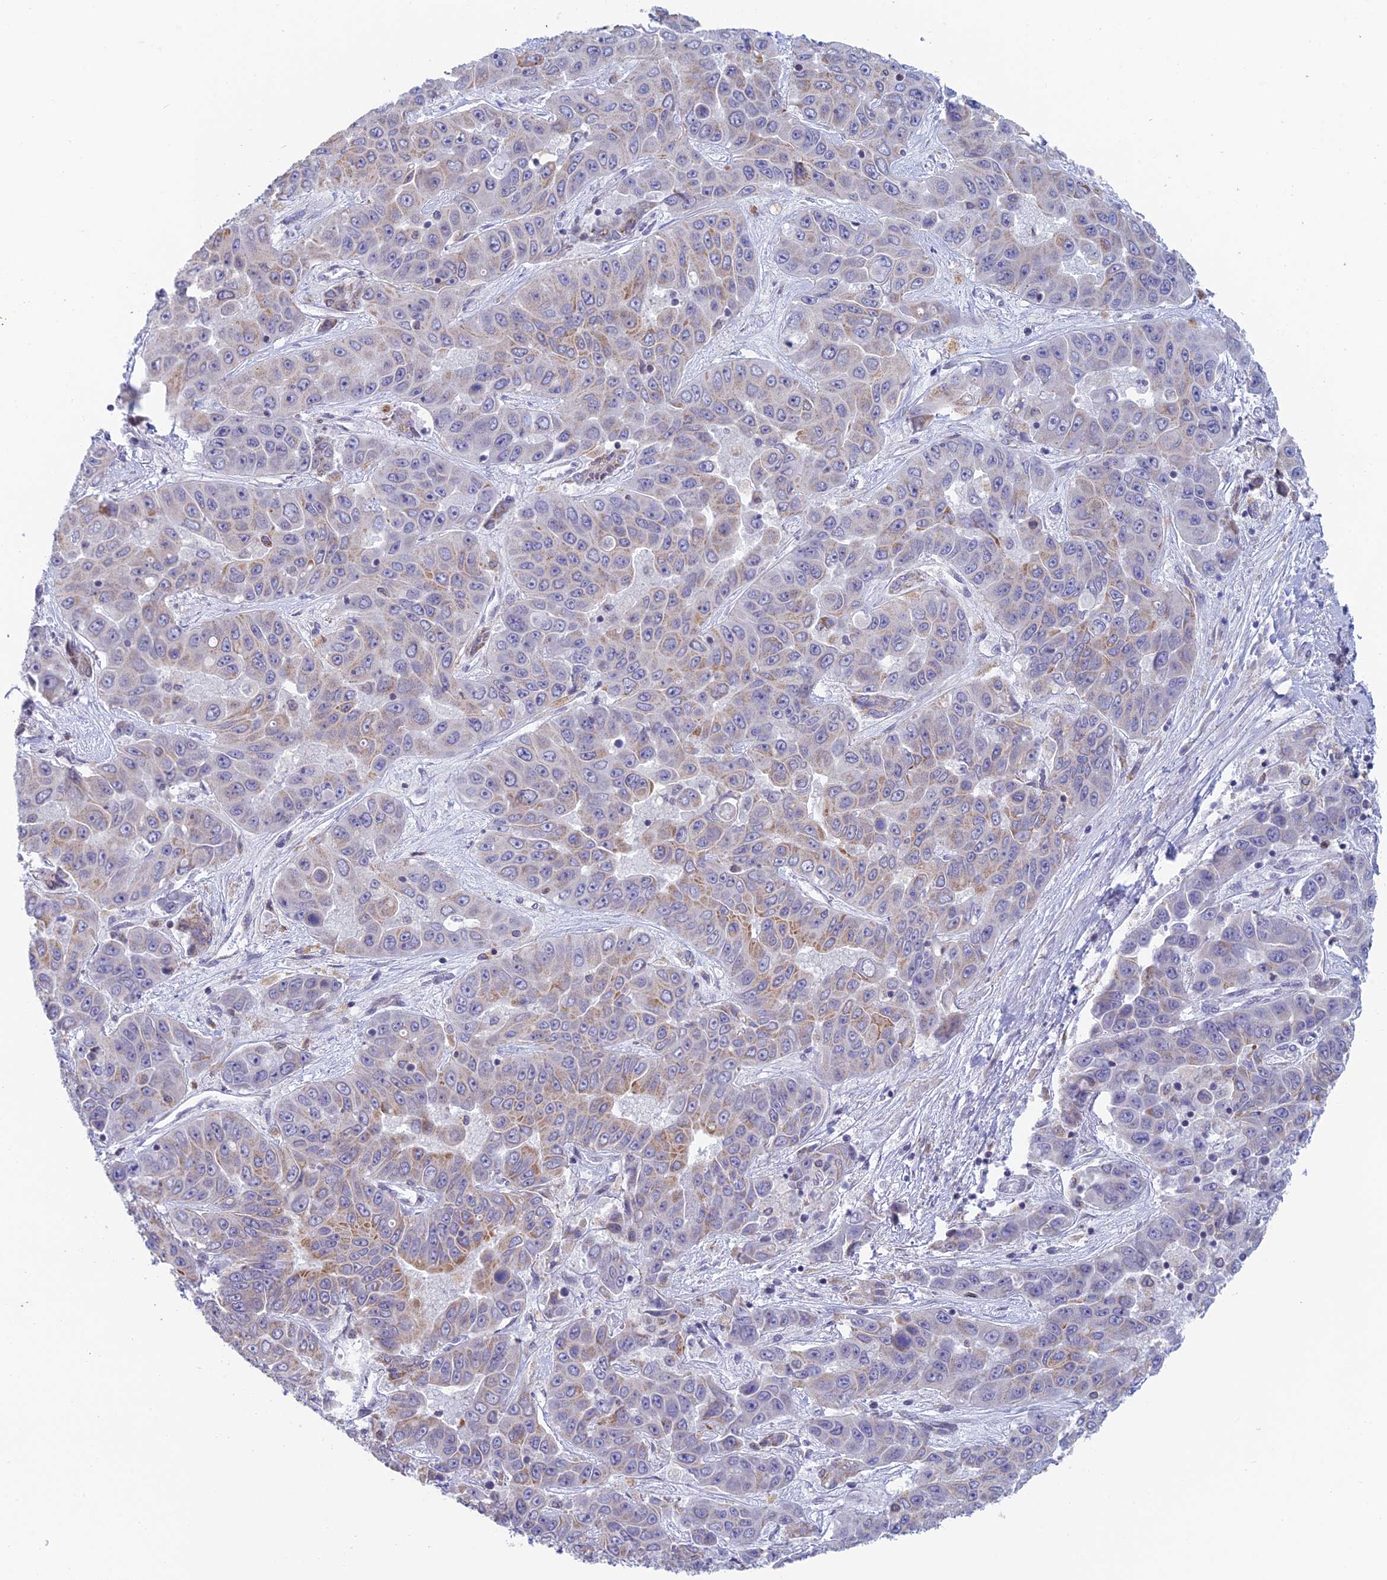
{"staining": {"intensity": "moderate", "quantity": "<25%", "location": "cytoplasmic/membranous"}, "tissue": "liver cancer", "cell_type": "Tumor cells", "image_type": "cancer", "snomed": [{"axis": "morphology", "description": "Cholangiocarcinoma"}, {"axis": "topography", "description": "Liver"}], "caption": "High-power microscopy captured an immunohistochemistry histopathology image of liver cancer (cholangiocarcinoma), revealing moderate cytoplasmic/membranous staining in approximately <25% of tumor cells.", "gene": "REXO5", "patient": {"sex": "female", "age": 52}}